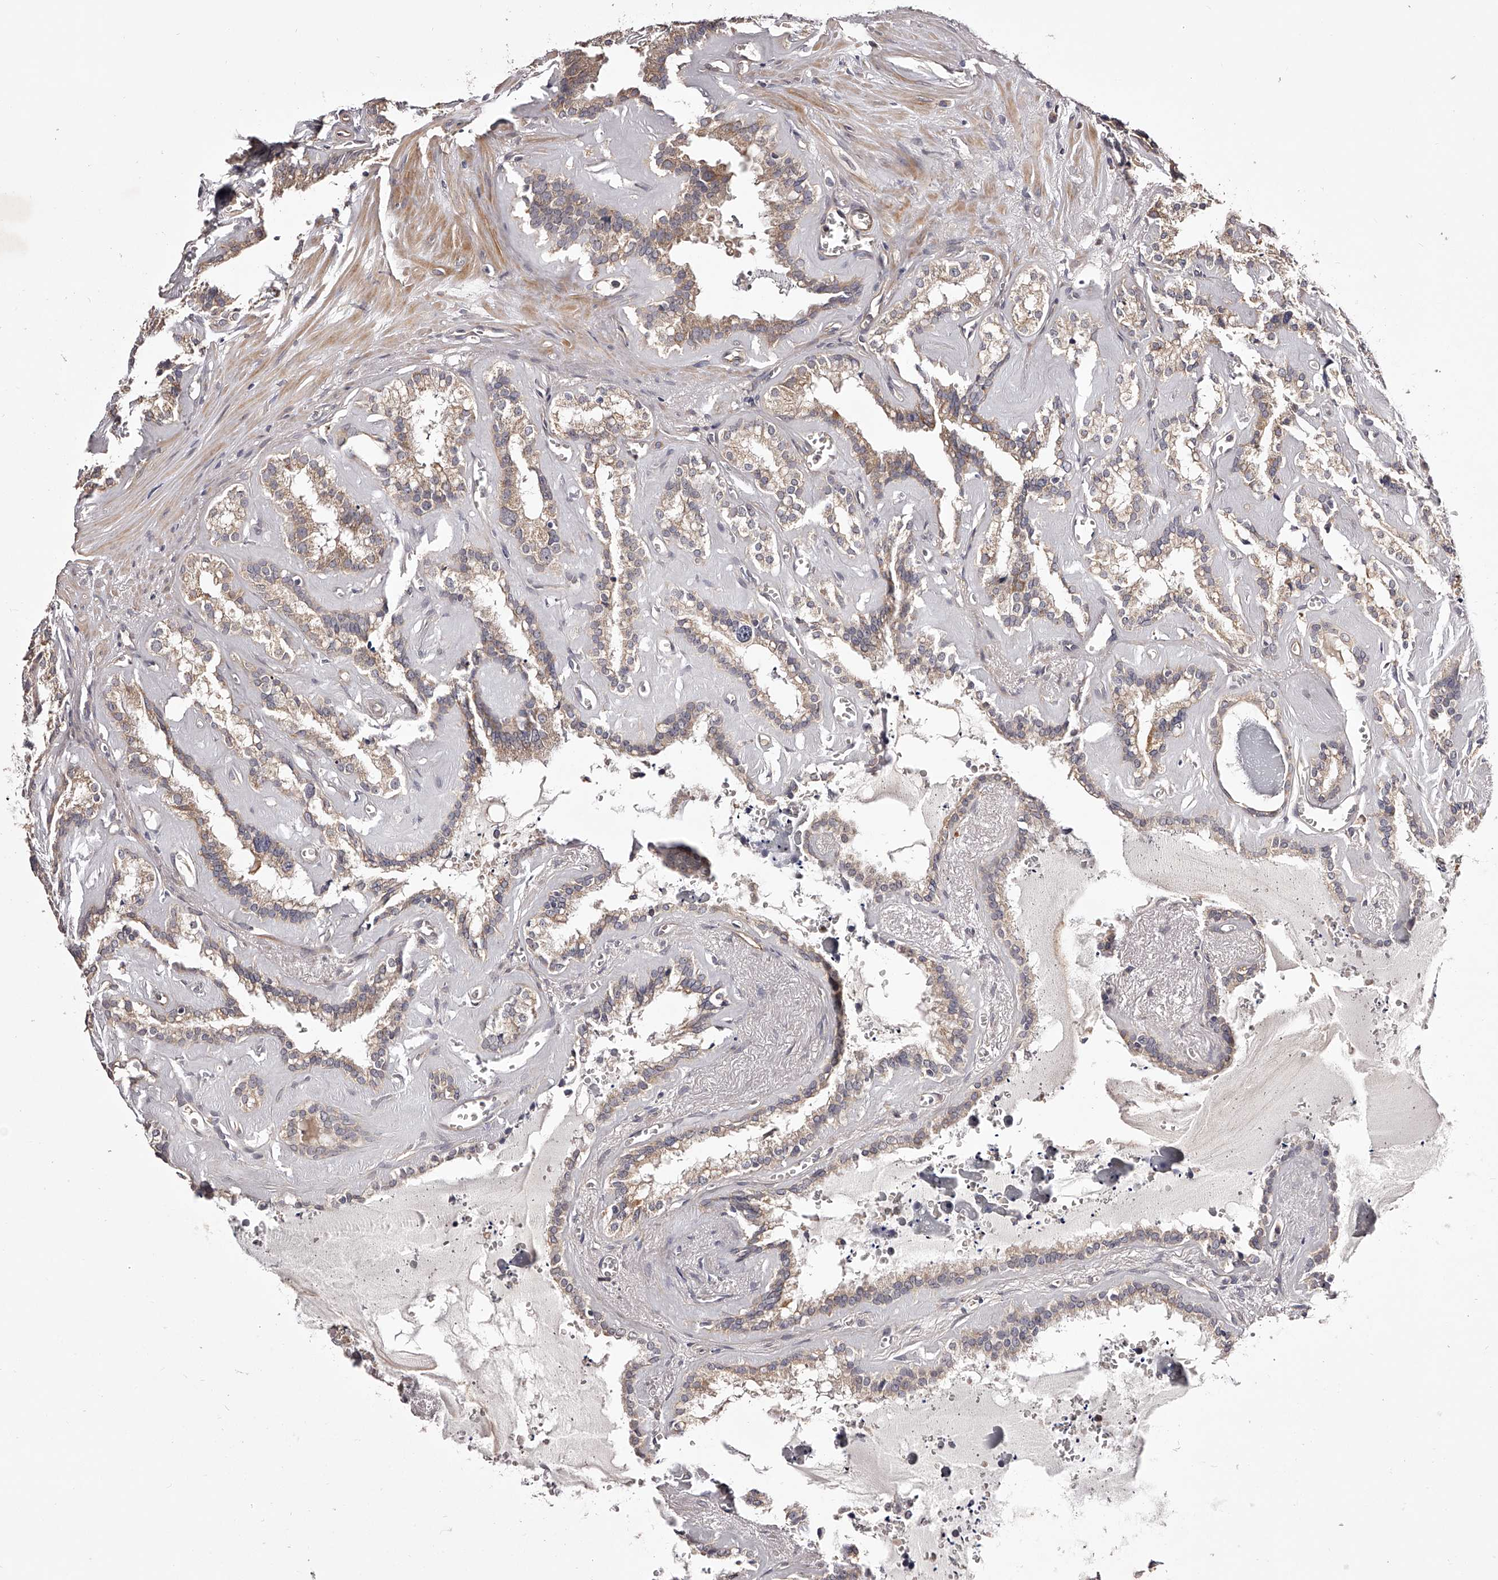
{"staining": {"intensity": "moderate", "quantity": ">75%", "location": "cytoplasmic/membranous"}, "tissue": "seminal vesicle", "cell_type": "Glandular cells", "image_type": "normal", "snomed": [{"axis": "morphology", "description": "Normal tissue, NOS"}, {"axis": "topography", "description": "Prostate"}, {"axis": "topography", "description": "Seminal veicle"}], "caption": "Immunohistochemical staining of normal human seminal vesicle shows >75% levels of moderate cytoplasmic/membranous protein positivity in approximately >75% of glandular cells.", "gene": "ODF2L", "patient": {"sex": "male", "age": 59}}